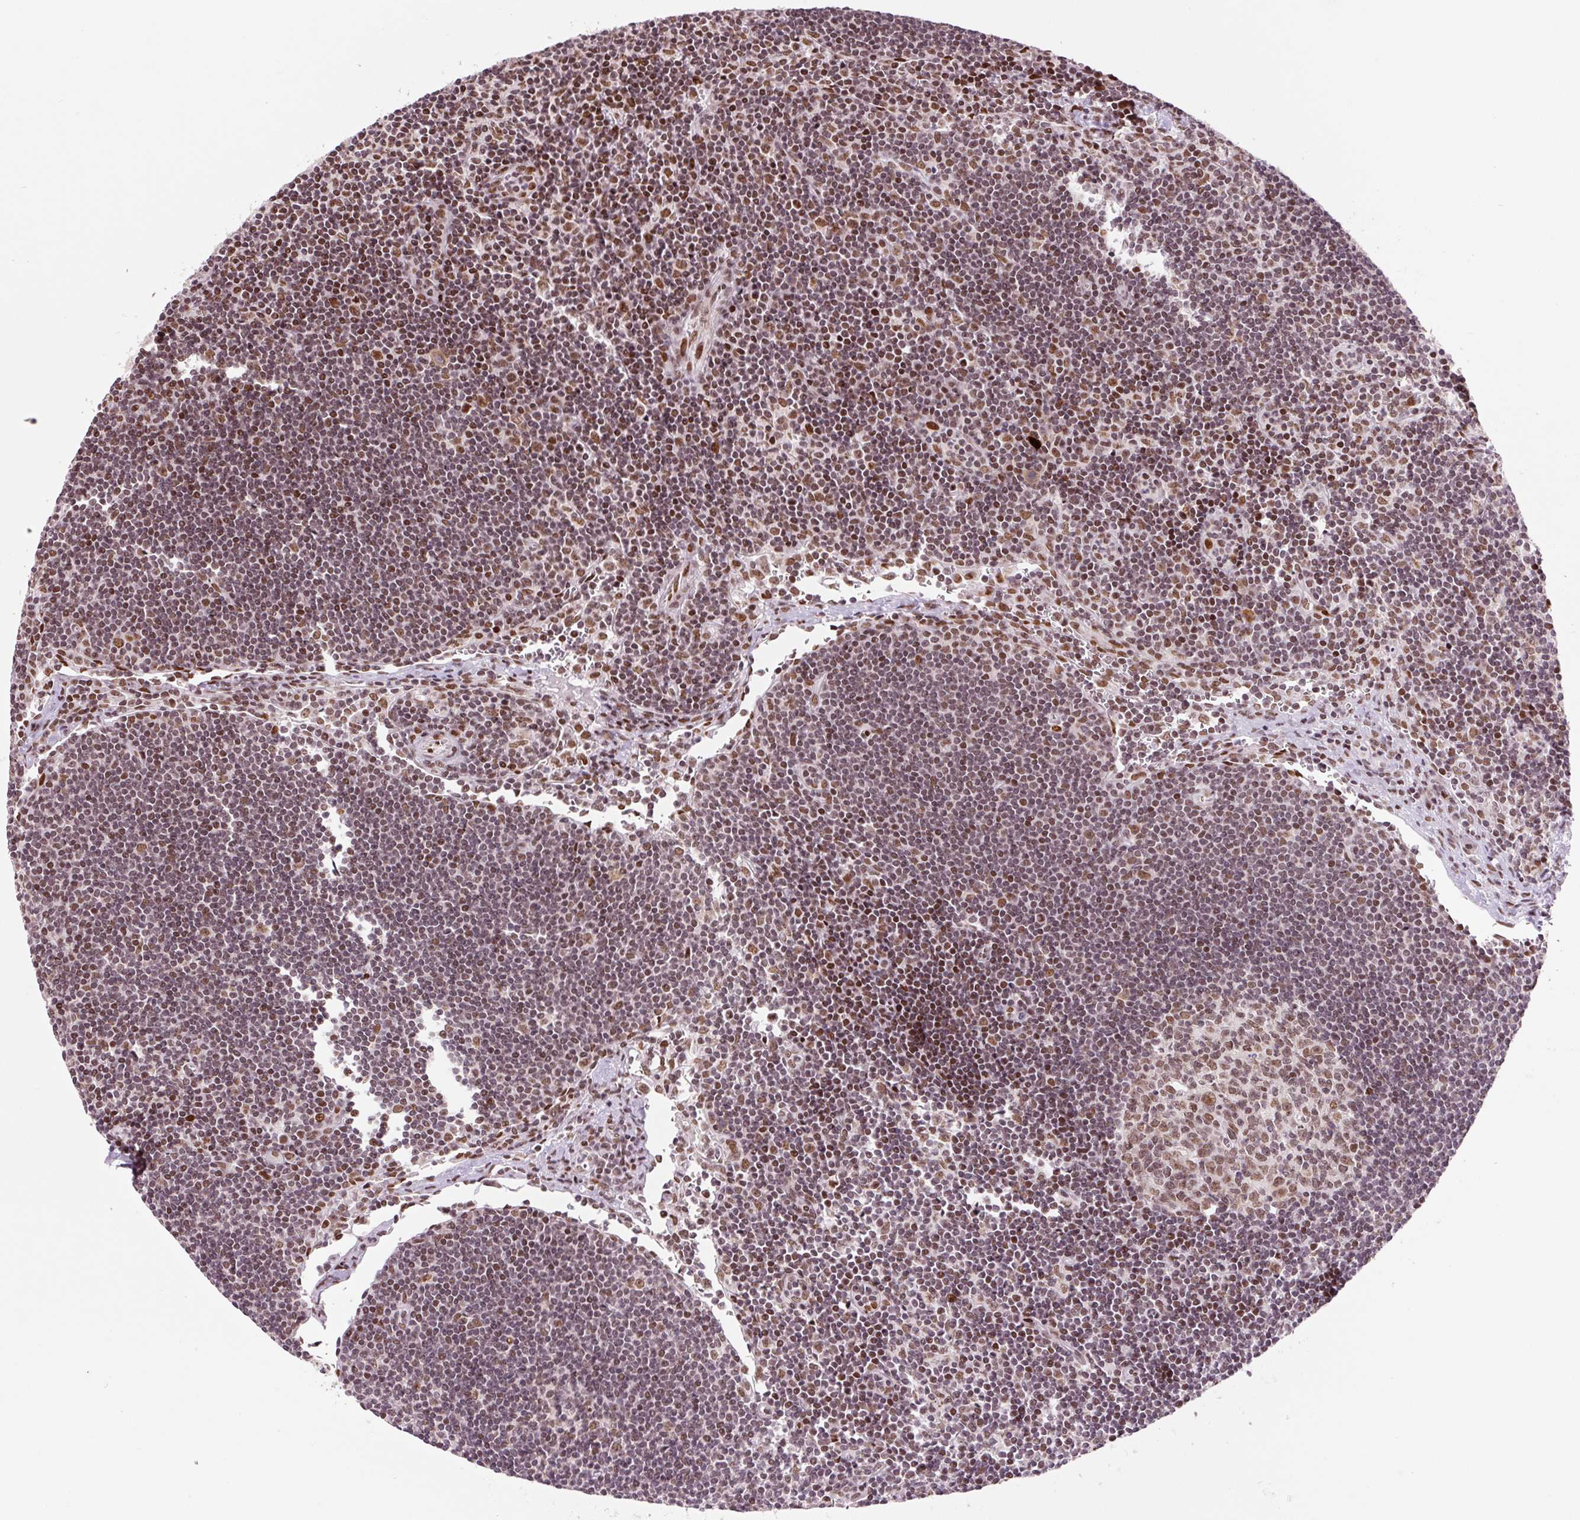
{"staining": {"intensity": "moderate", "quantity": ">75%", "location": "nuclear"}, "tissue": "lymph node", "cell_type": "Germinal center cells", "image_type": "normal", "snomed": [{"axis": "morphology", "description": "Normal tissue, NOS"}, {"axis": "topography", "description": "Lymph node"}], "caption": "About >75% of germinal center cells in normal lymph node show moderate nuclear protein expression as visualized by brown immunohistochemical staining.", "gene": "CCNL2", "patient": {"sex": "female", "age": 29}}